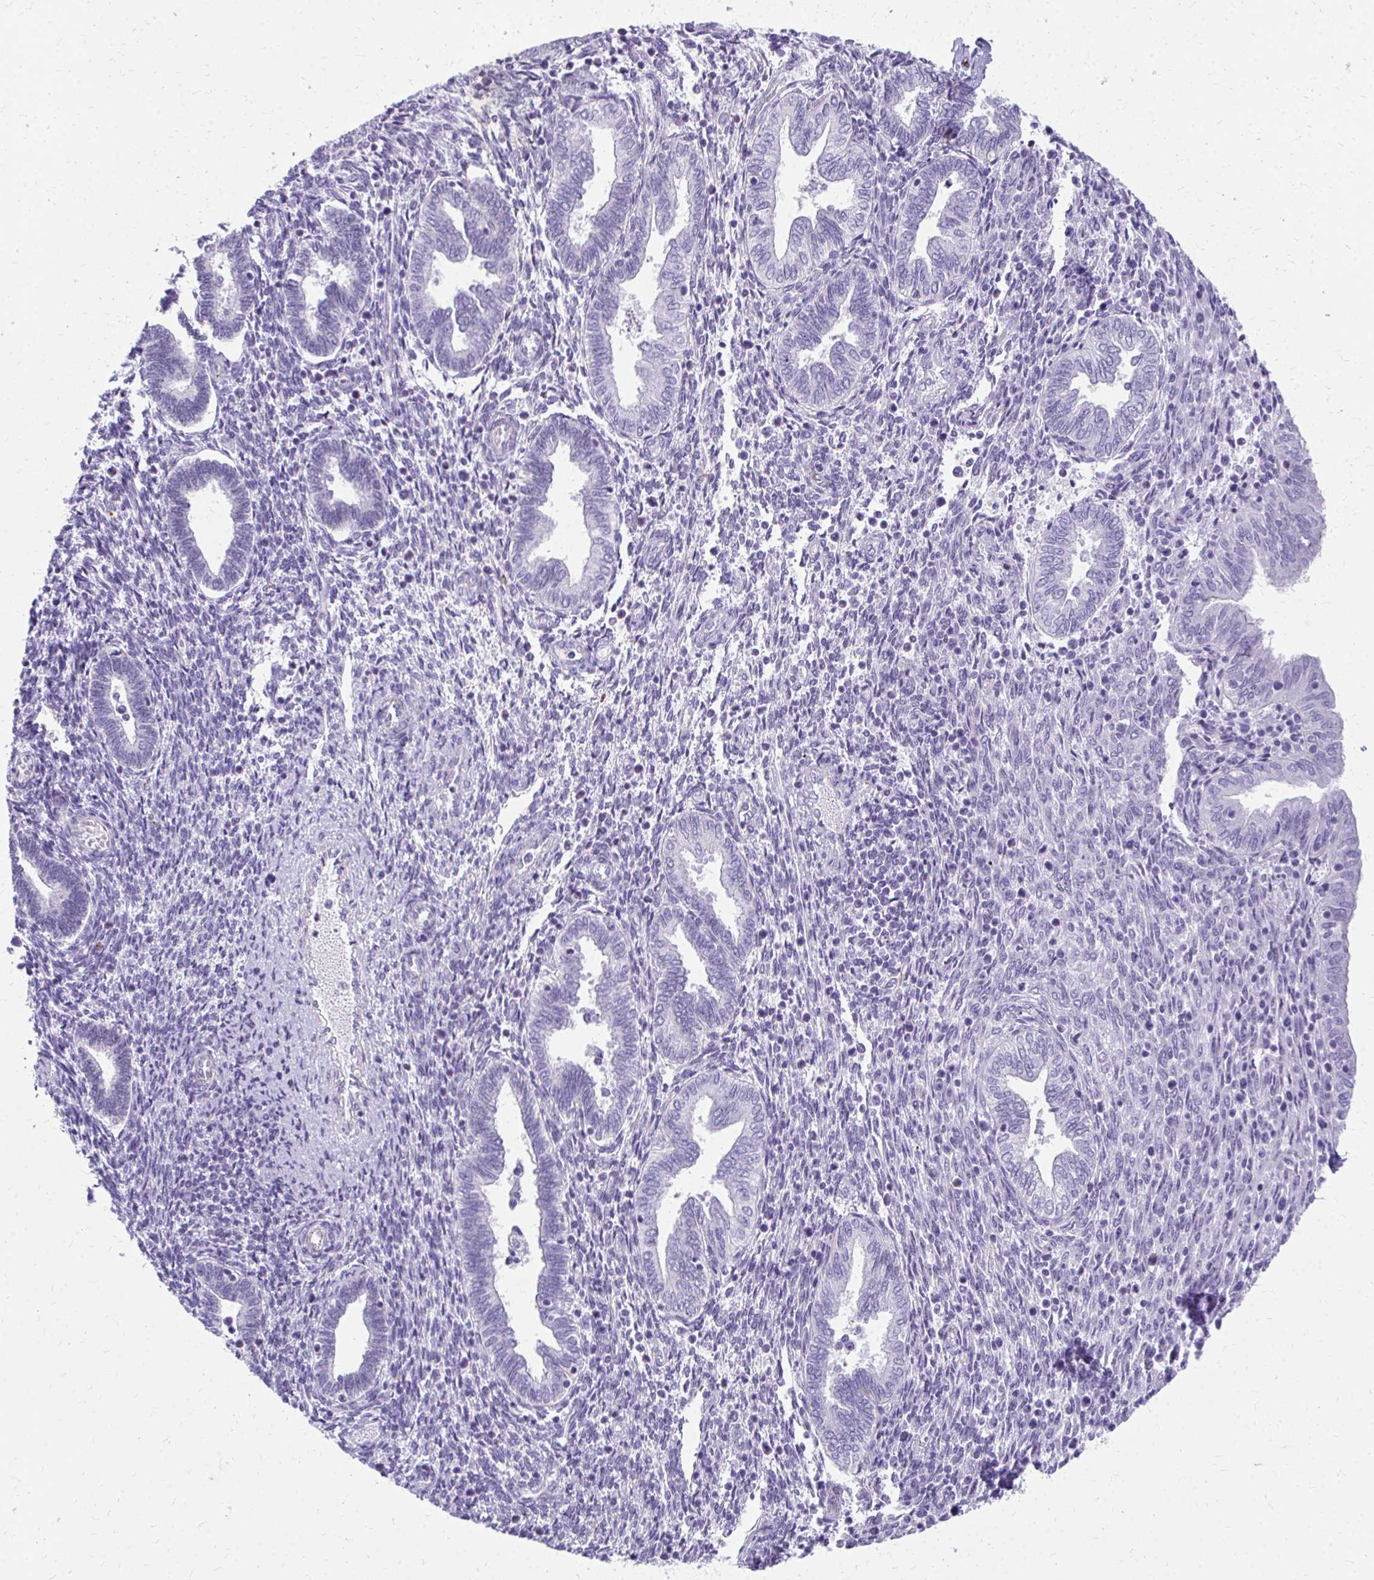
{"staining": {"intensity": "negative", "quantity": "none", "location": "none"}, "tissue": "endometrium", "cell_type": "Cells in endometrial stroma", "image_type": "normal", "snomed": [{"axis": "morphology", "description": "Normal tissue, NOS"}, {"axis": "topography", "description": "Endometrium"}], "caption": "Cells in endometrial stroma are negative for protein expression in normal human endometrium. The staining is performed using DAB (3,3'-diaminobenzidine) brown chromogen with nuclei counter-stained in using hematoxylin.", "gene": "TRIM6", "patient": {"sex": "female", "age": 42}}